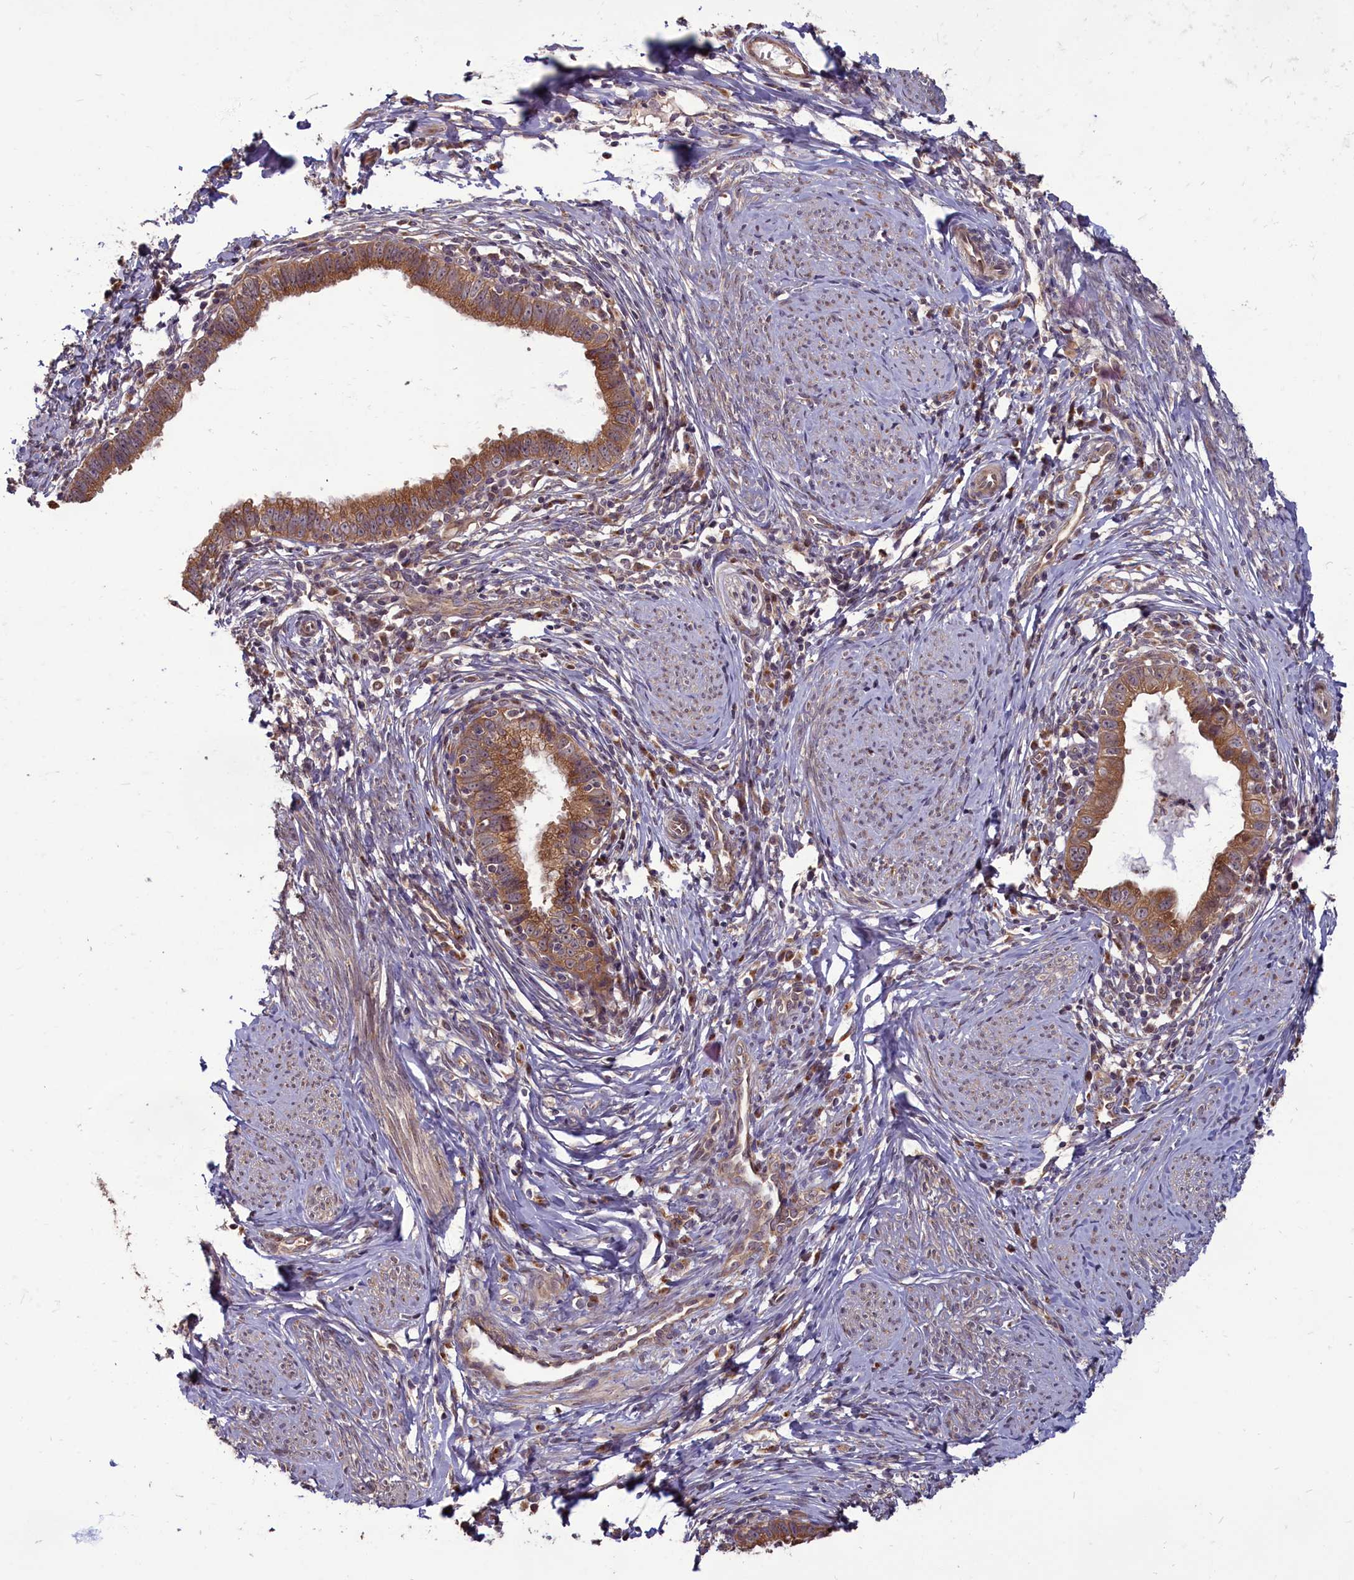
{"staining": {"intensity": "moderate", "quantity": ">75%", "location": "cytoplasmic/membranous"}, "tissue": "cervical cancer", "cell_type": "Tumor cells", "image_type": "cancer", "snomed": [{"axis": "morphology", "description": "Adenocarcinoma, NOS"}, {"axis": "topography", "description": "Cervix"}], "caption": "High-power microscopy captured an immunohistochemistry (IHC) image of cervical cancer, revealing moderate cytoplasmic/membranous staining in about >75% of tumor cells. (IHC, brightfield microscopy, high magnification).", "gene": "MYCBP", "patient": {"sex": "female", "age": 36}}